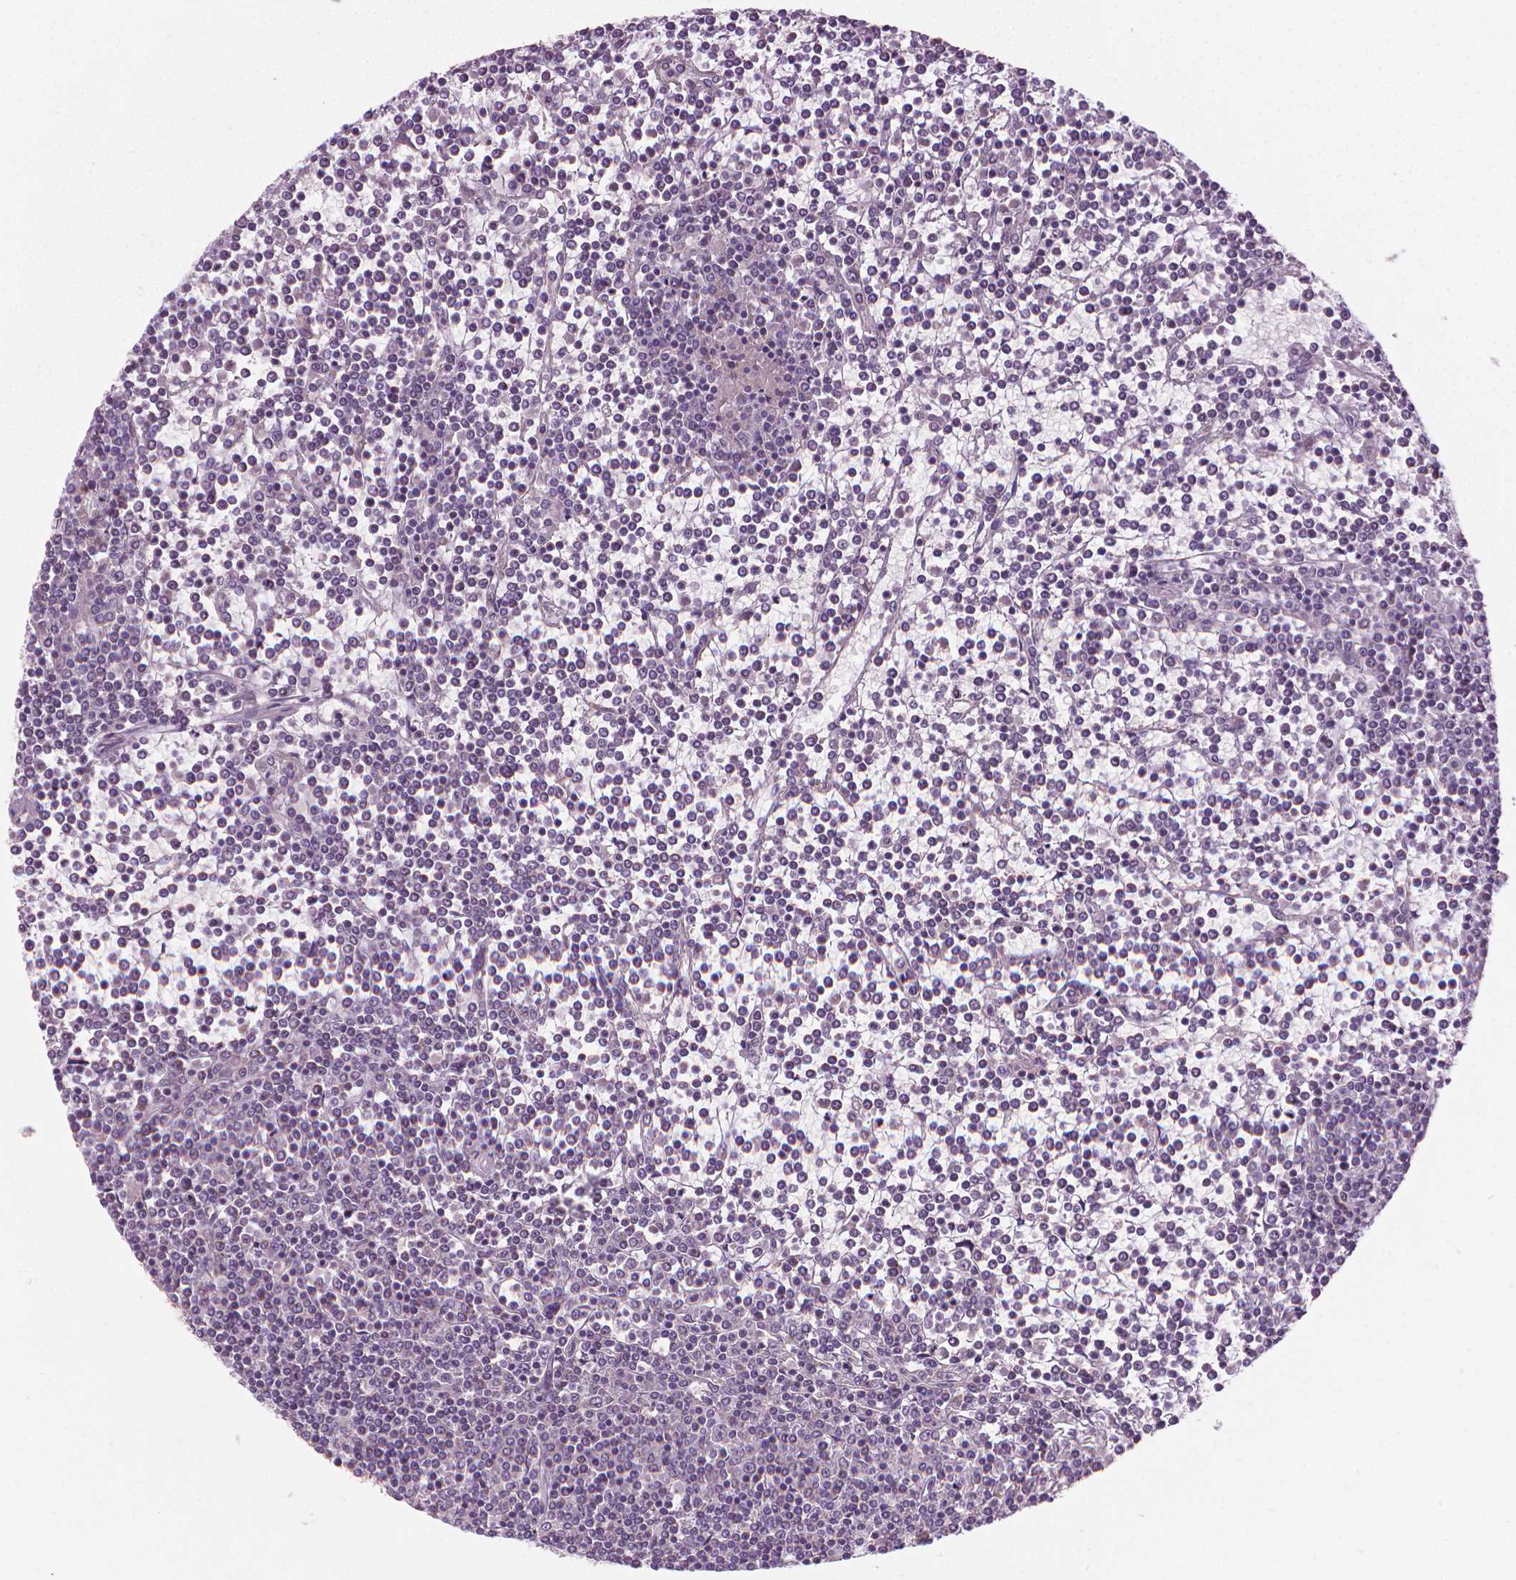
{"staining": {"intensity": "negative", "quantity": "none", "location": "none"}, "tissue": "lymphoma", "cell_type": "Tumor cells", "image_type": "cancer", "snomed": [{"axis": "morphology", "description": "Malignant lymphoma, non-Hodgkin's type, Low grade"}, {"axis": "topography", "description": "Spleen"}], "caption": "Immunohistochemistry of human malignant lymphoma, non-Hodgkin's type (low-grade) displays no positivity in tumor cells.", "gene": "RIIAD1", "patient": {"sex": "female", "age": 19}}